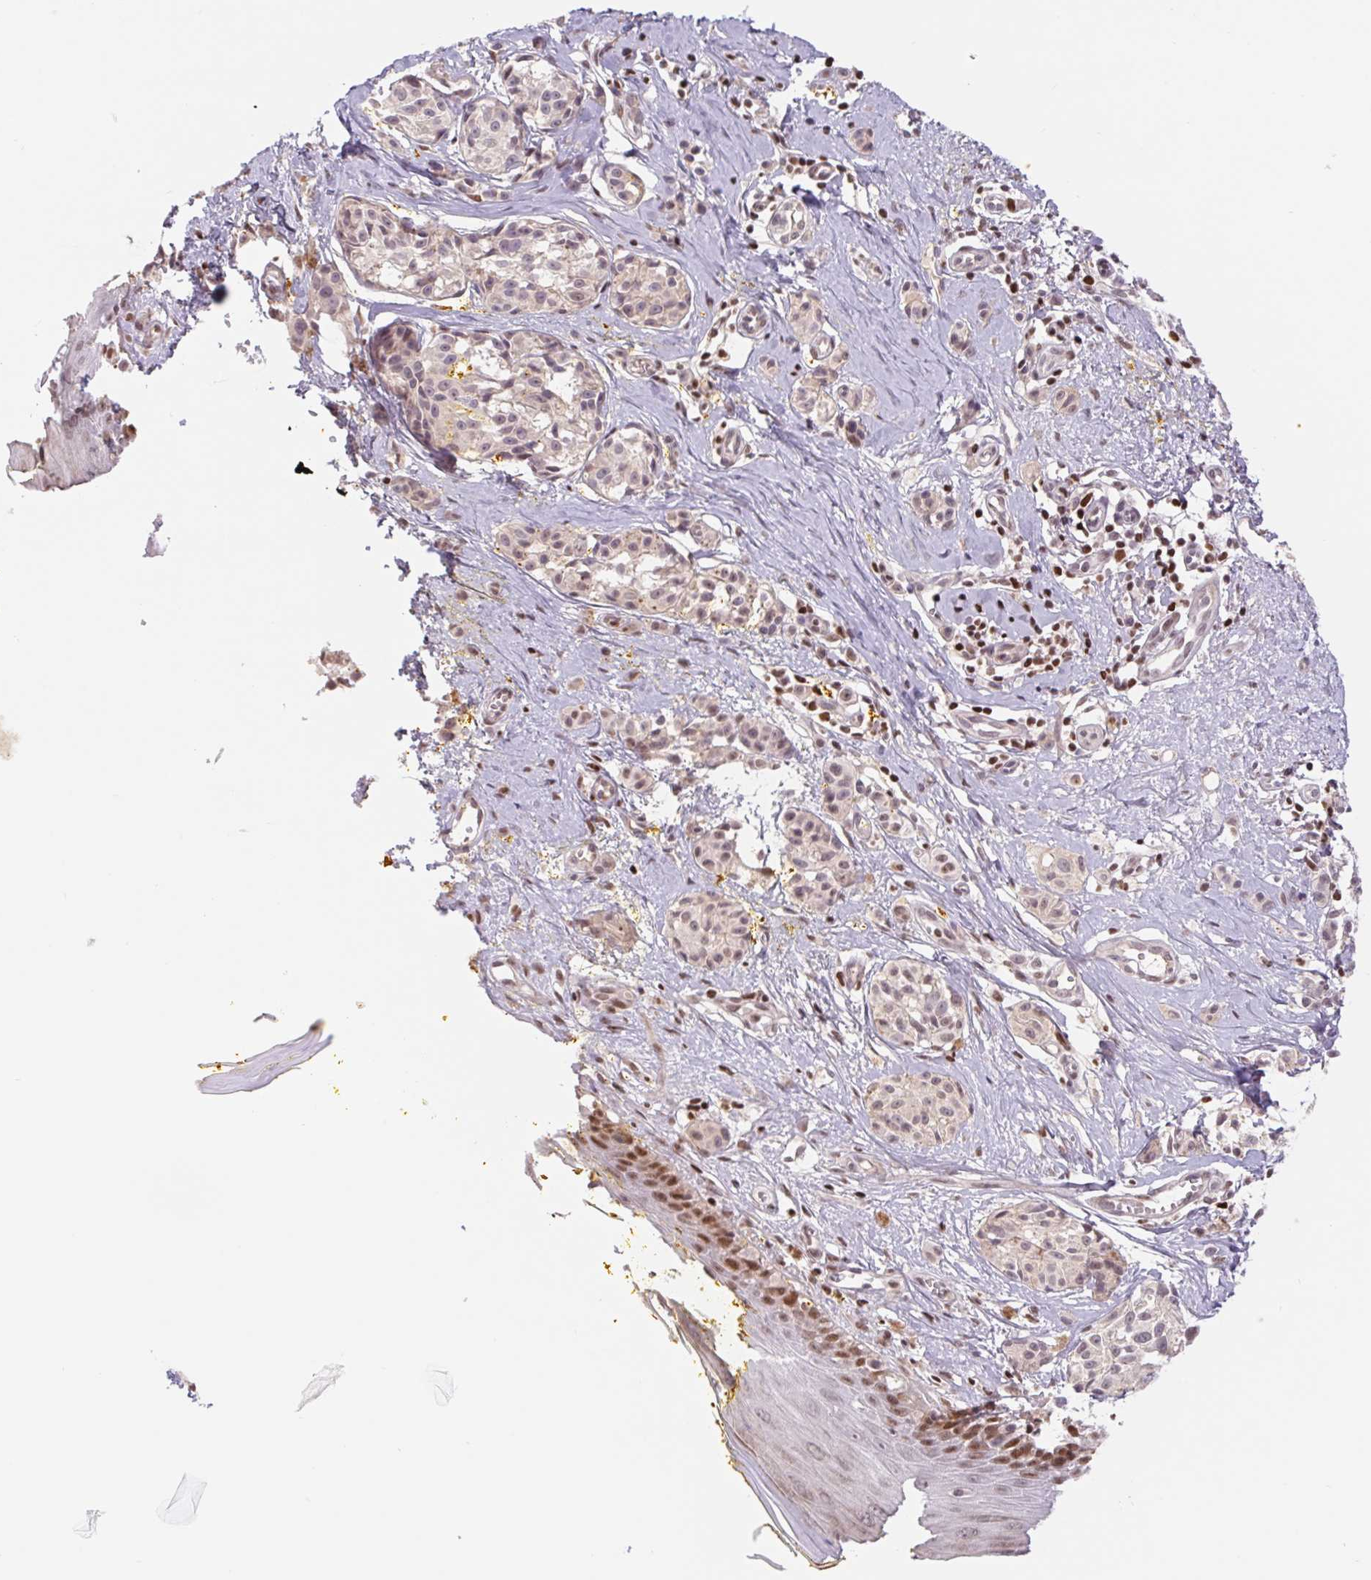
{"staining": {"intensity": "weak", "quantity": "<25%", "location": "nuclear"}, "tissue": "melanoma", "cell_type": "Tumor cells", "image_type": "cancer", "snomed": [{"axis": "morphology", "description": "Malignant melanoma, NOS"}, {"axis": "topography", "description": "Skin"}], "caption": "High magnification brightfield microscopy of malignant melanoma stained with DAB (3,3'-diaminobenzidine) (brown) and counterstained with hematoxylin (blue): tumor cells show no significant positivity. (Brightfield microscopy of DAB (3,3'-diaminobenzidine) immunohistochemistry at high magnification).", "gene": "TRERF1", "patient": {"sex": "male", "age": 74}}